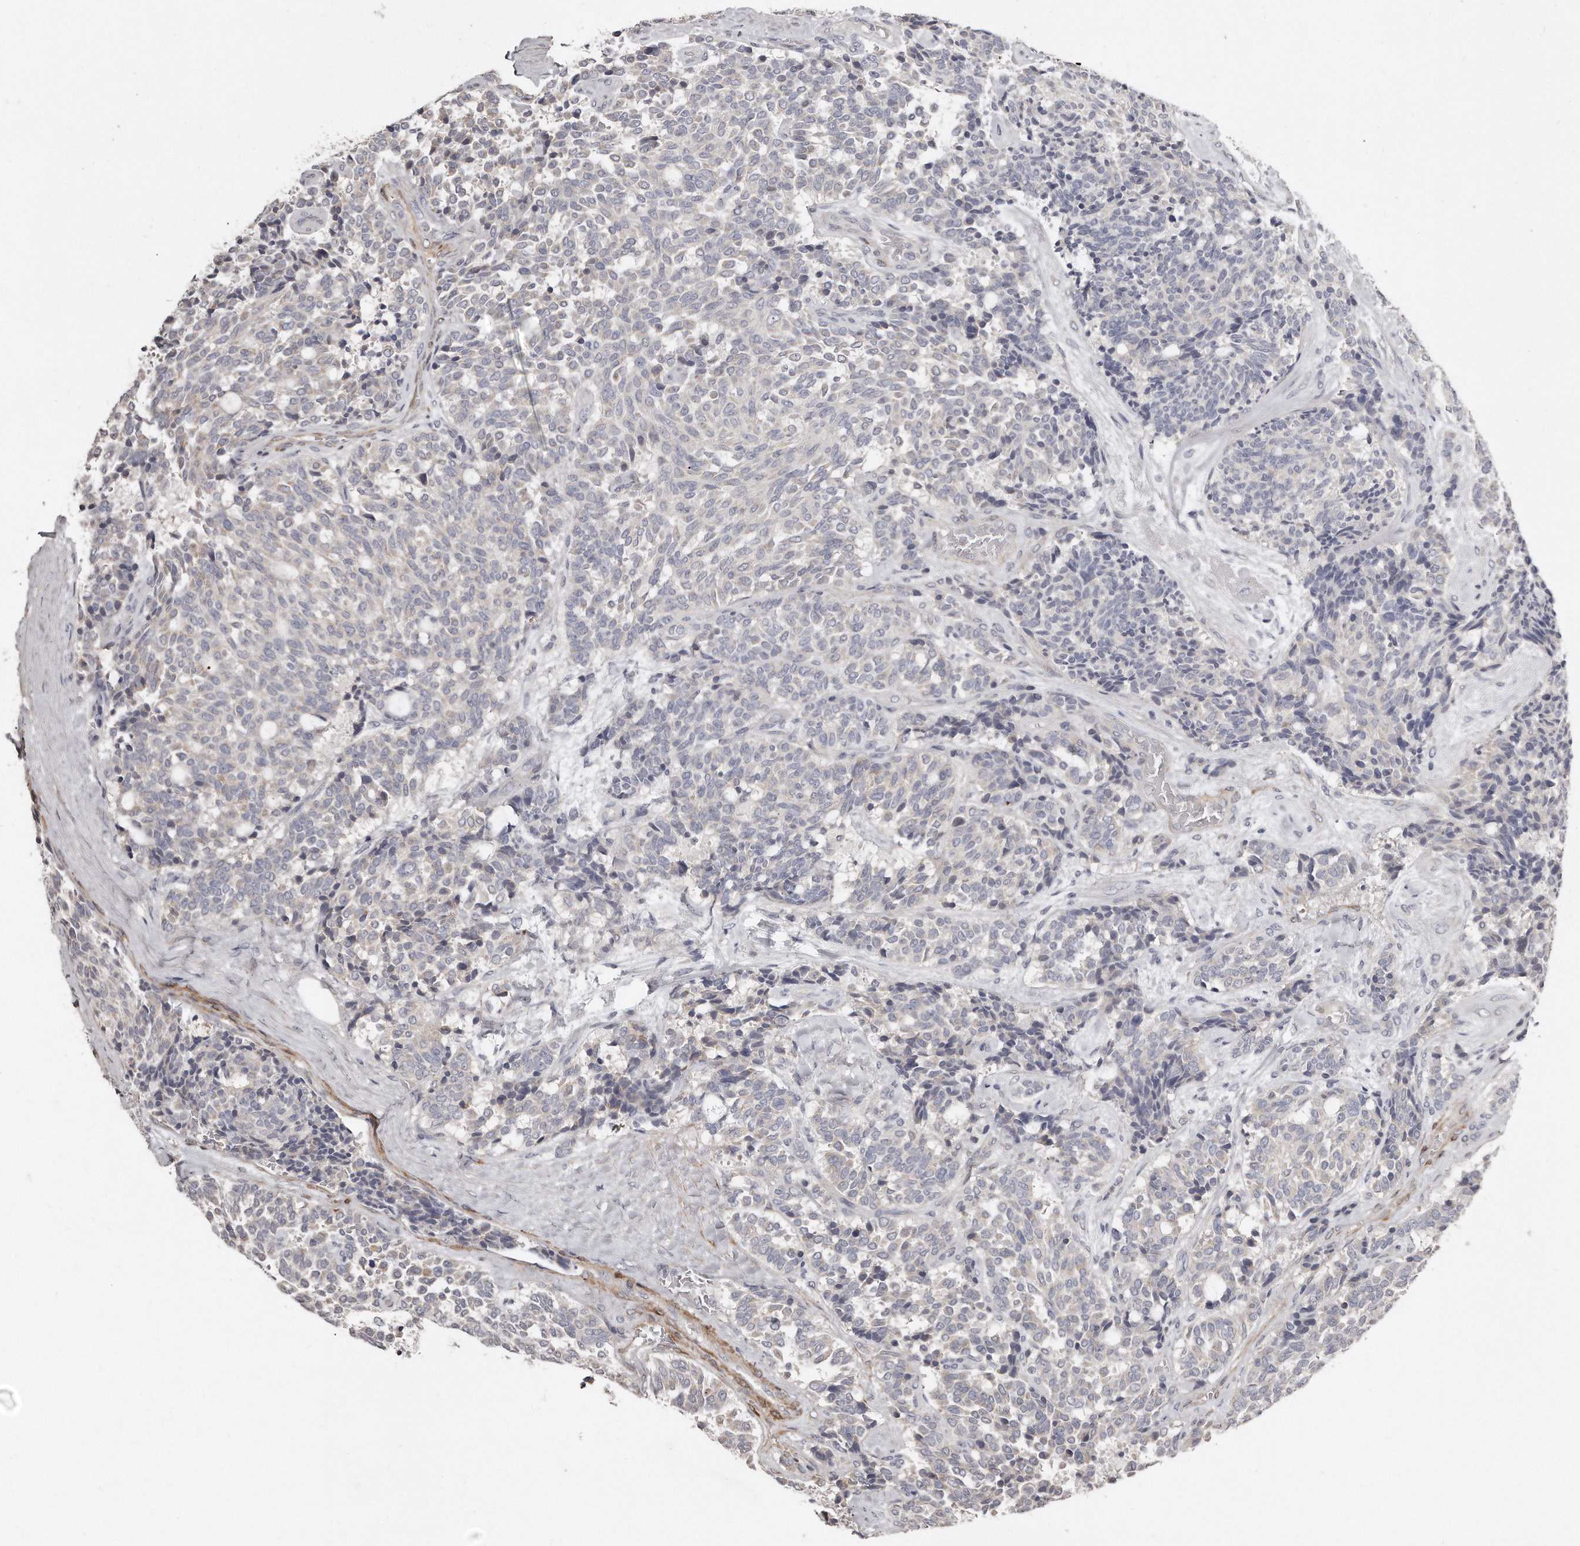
{"staining": {"intensity": "negative", "quantity": "none", "location": "none"}, "tissue": "carcinoid", "cell_type": "Tumor cells", "image_type": "cancer", "snomed": [{"axis": "morphology", "description": "Carcinoid, malignant, NOS"}, {"axis": "topography", "description": "Pancreas"}], "caption": "Histopathology image shows no protein staining in tumor cells of malignant carcinoid tissue.", "gene": "LMOD1", "patient": {"sex": "female", "age": 54}}